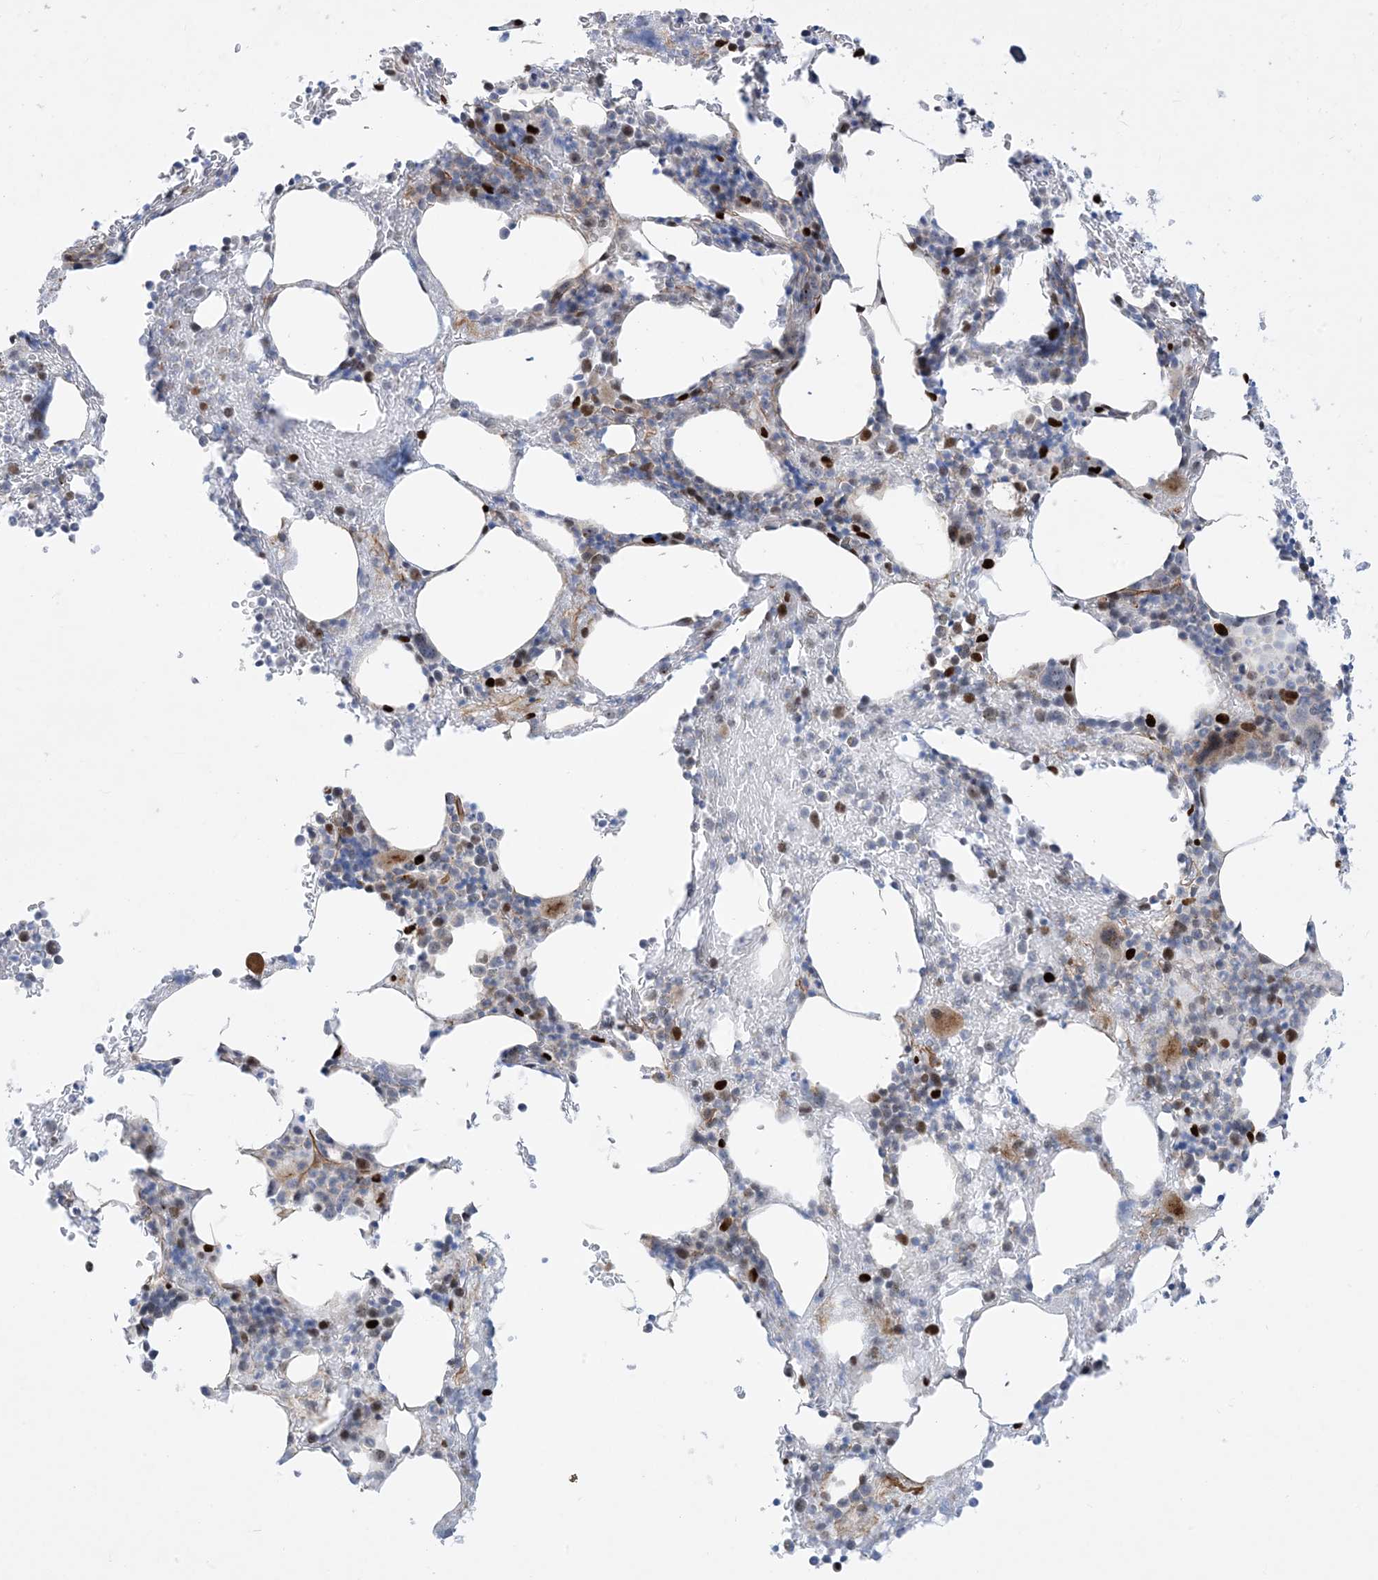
{"staining": {"intensity": "strong", "quantity": "25%-75%", "location": "nuclear"}, "tissue": "bone marrow", "cell_type": "Hematopoietic cells", "image_type": "normal", "snomed": [{"axis": "morphology", "description": "Normal tissue, NOS"}, {"axis": "topography", "description": "Bone marrow"}], "caption": "Strong nuclear expression is present in about 25%-75% of hematopoietic cells in normal bone marrow.", "gene": "MARS2", "patient": {"sex": "male"}}